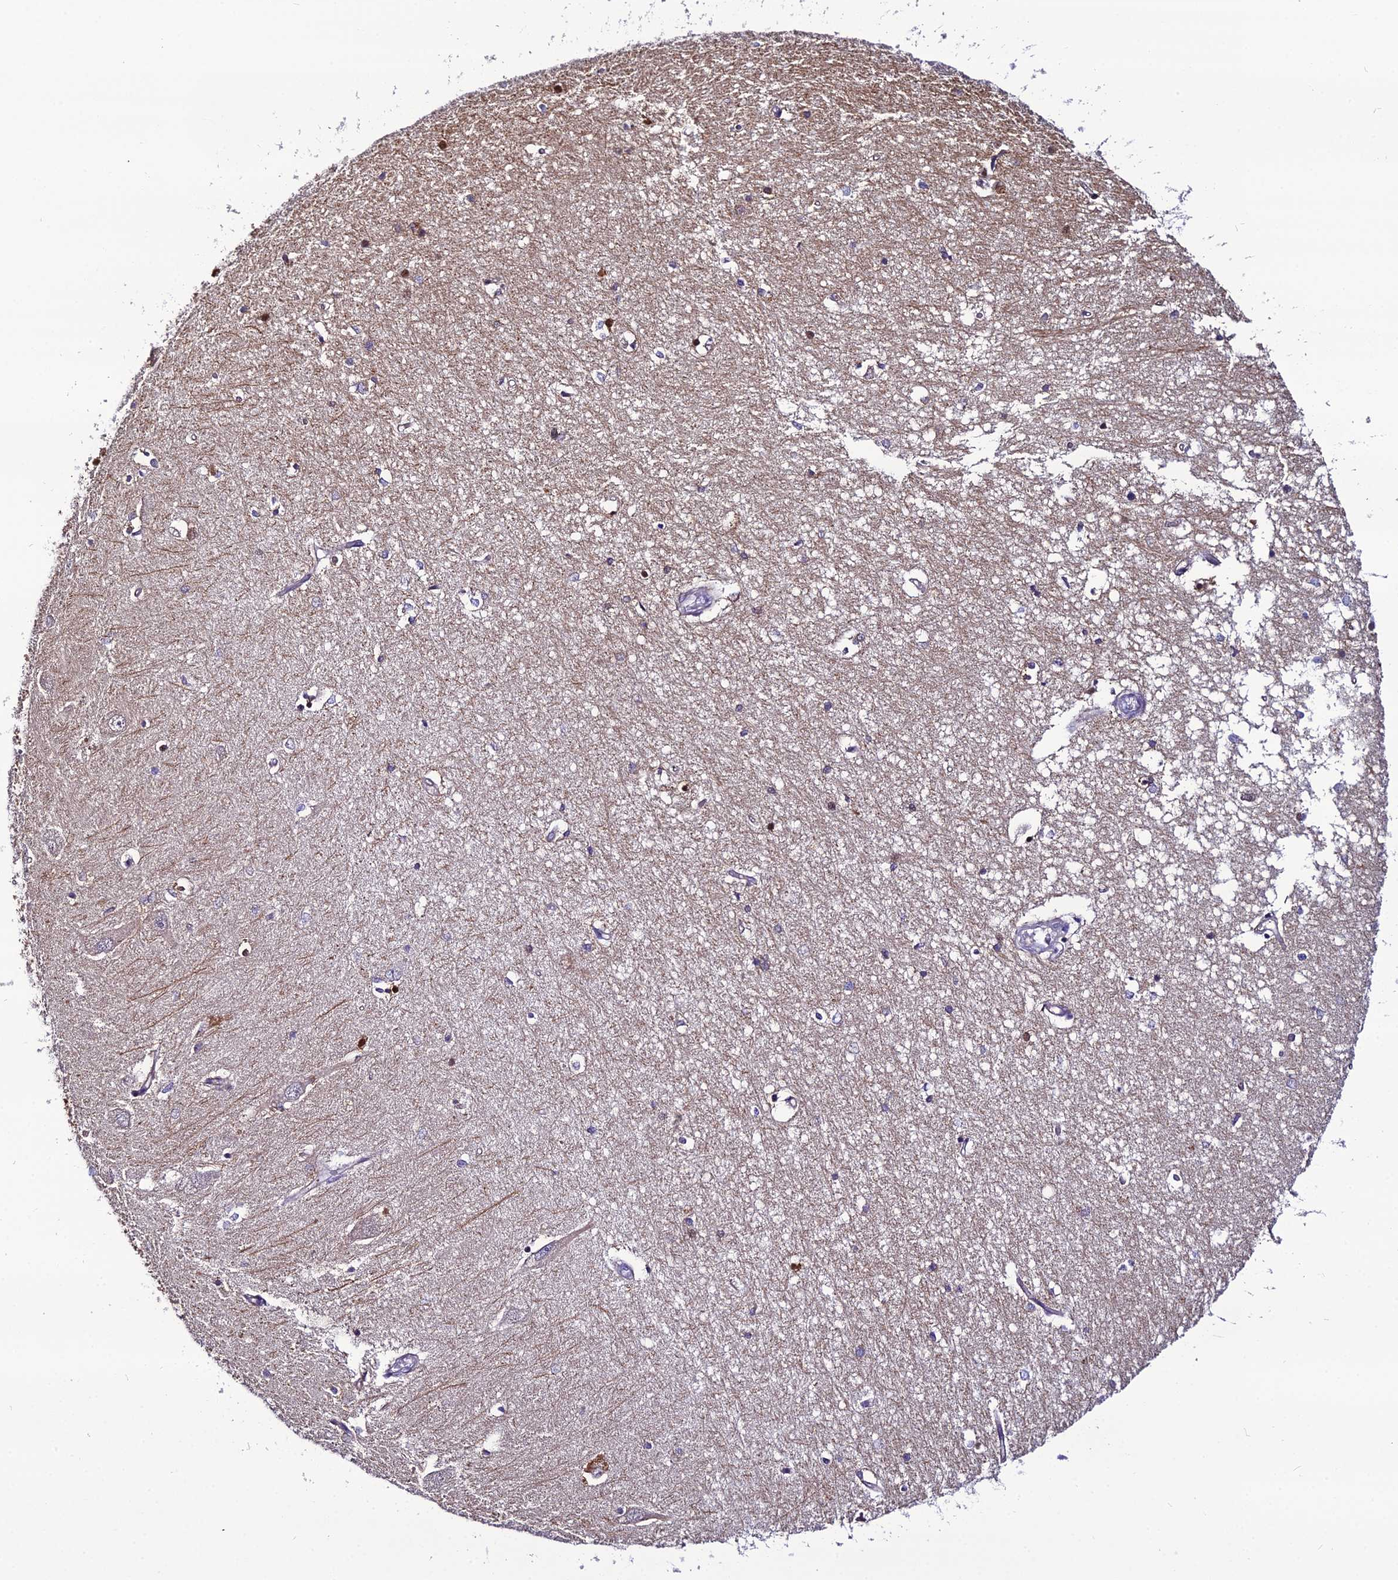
{"staining": {"intensity": "strong", "quantity": "25%-75%", "location": "cytoplasmic/membranous,nuclear"}, "tissue": "hippocampus", "cell_type": "Glial cells", "image_type": "normal", "snomed": [{"axis": "morphology", "description": "Normal tissue, NOS"}, {"axis": "topography", "description": "Hippocampus"}], "caption": "There is high levels of strong cytoplasmic/membranous,nuclear positivity in glial cells of normal hippocampus, as demonstrated by immunohistochemical staining (brown color).", "gene": "MB21D2", "patient": {"sex": "male", "age": 45}}